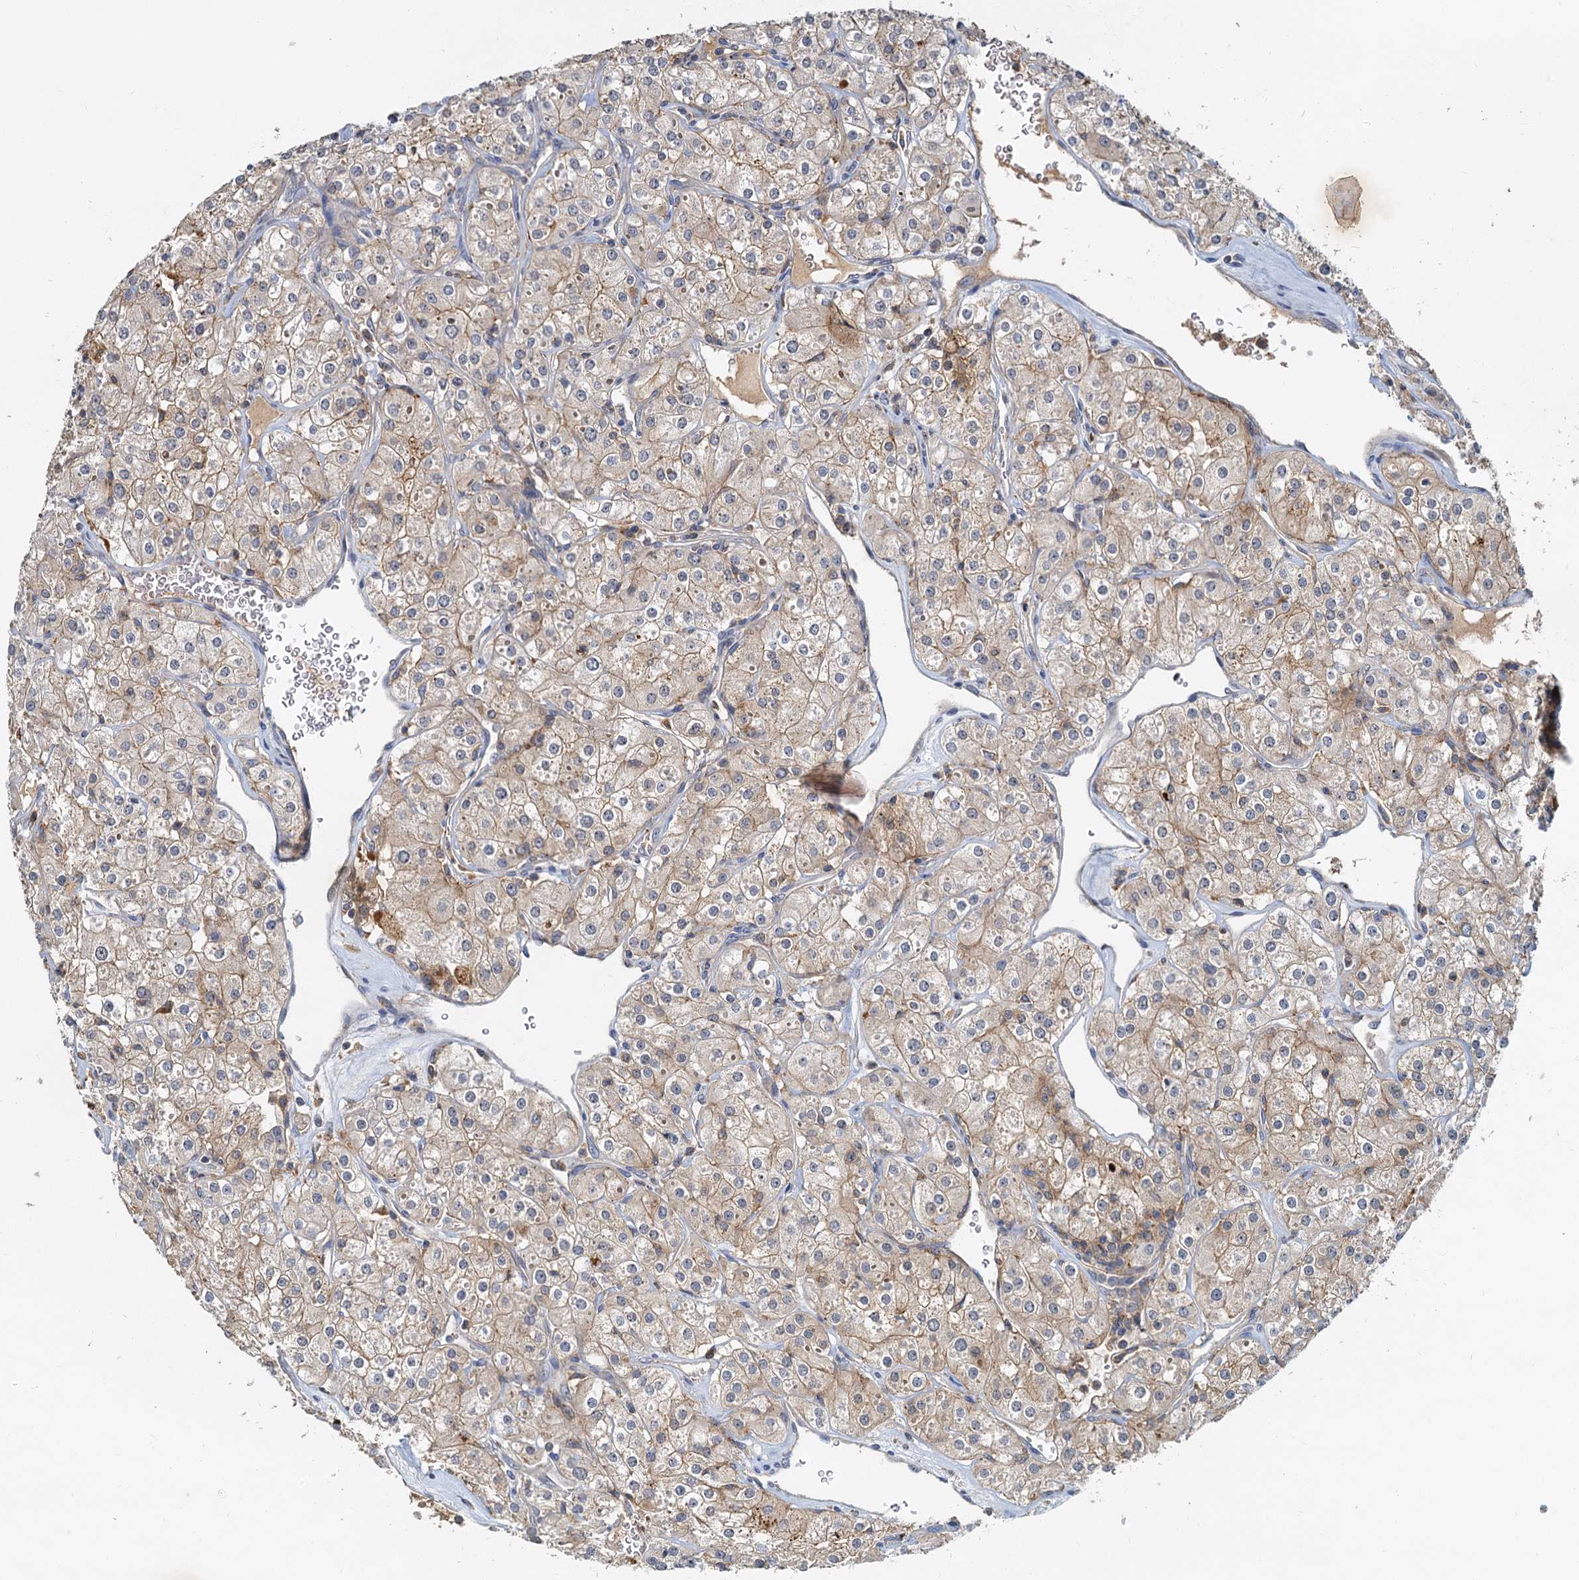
{"staining": {"intensity": "weak", "quantity": ">75%", "location": "cytoplasmic/membranous"}, "tissue": "renal cancer", "cell_type": "Tumor cells", "image_type": "cancer", "snomed": [{"axis": "morphology", "description": "Adenocarcinoma, NOS"}, {"axis": "topography", "description": "Kidney"}], "caption": "Tumor cells reveal weak cytoplasmic/membranous positivity in about >75% of cells in renal cancer (adenocarcinoma).", "gene": "TOLLIP", "patient": {"sex": "male", "age": 77}}